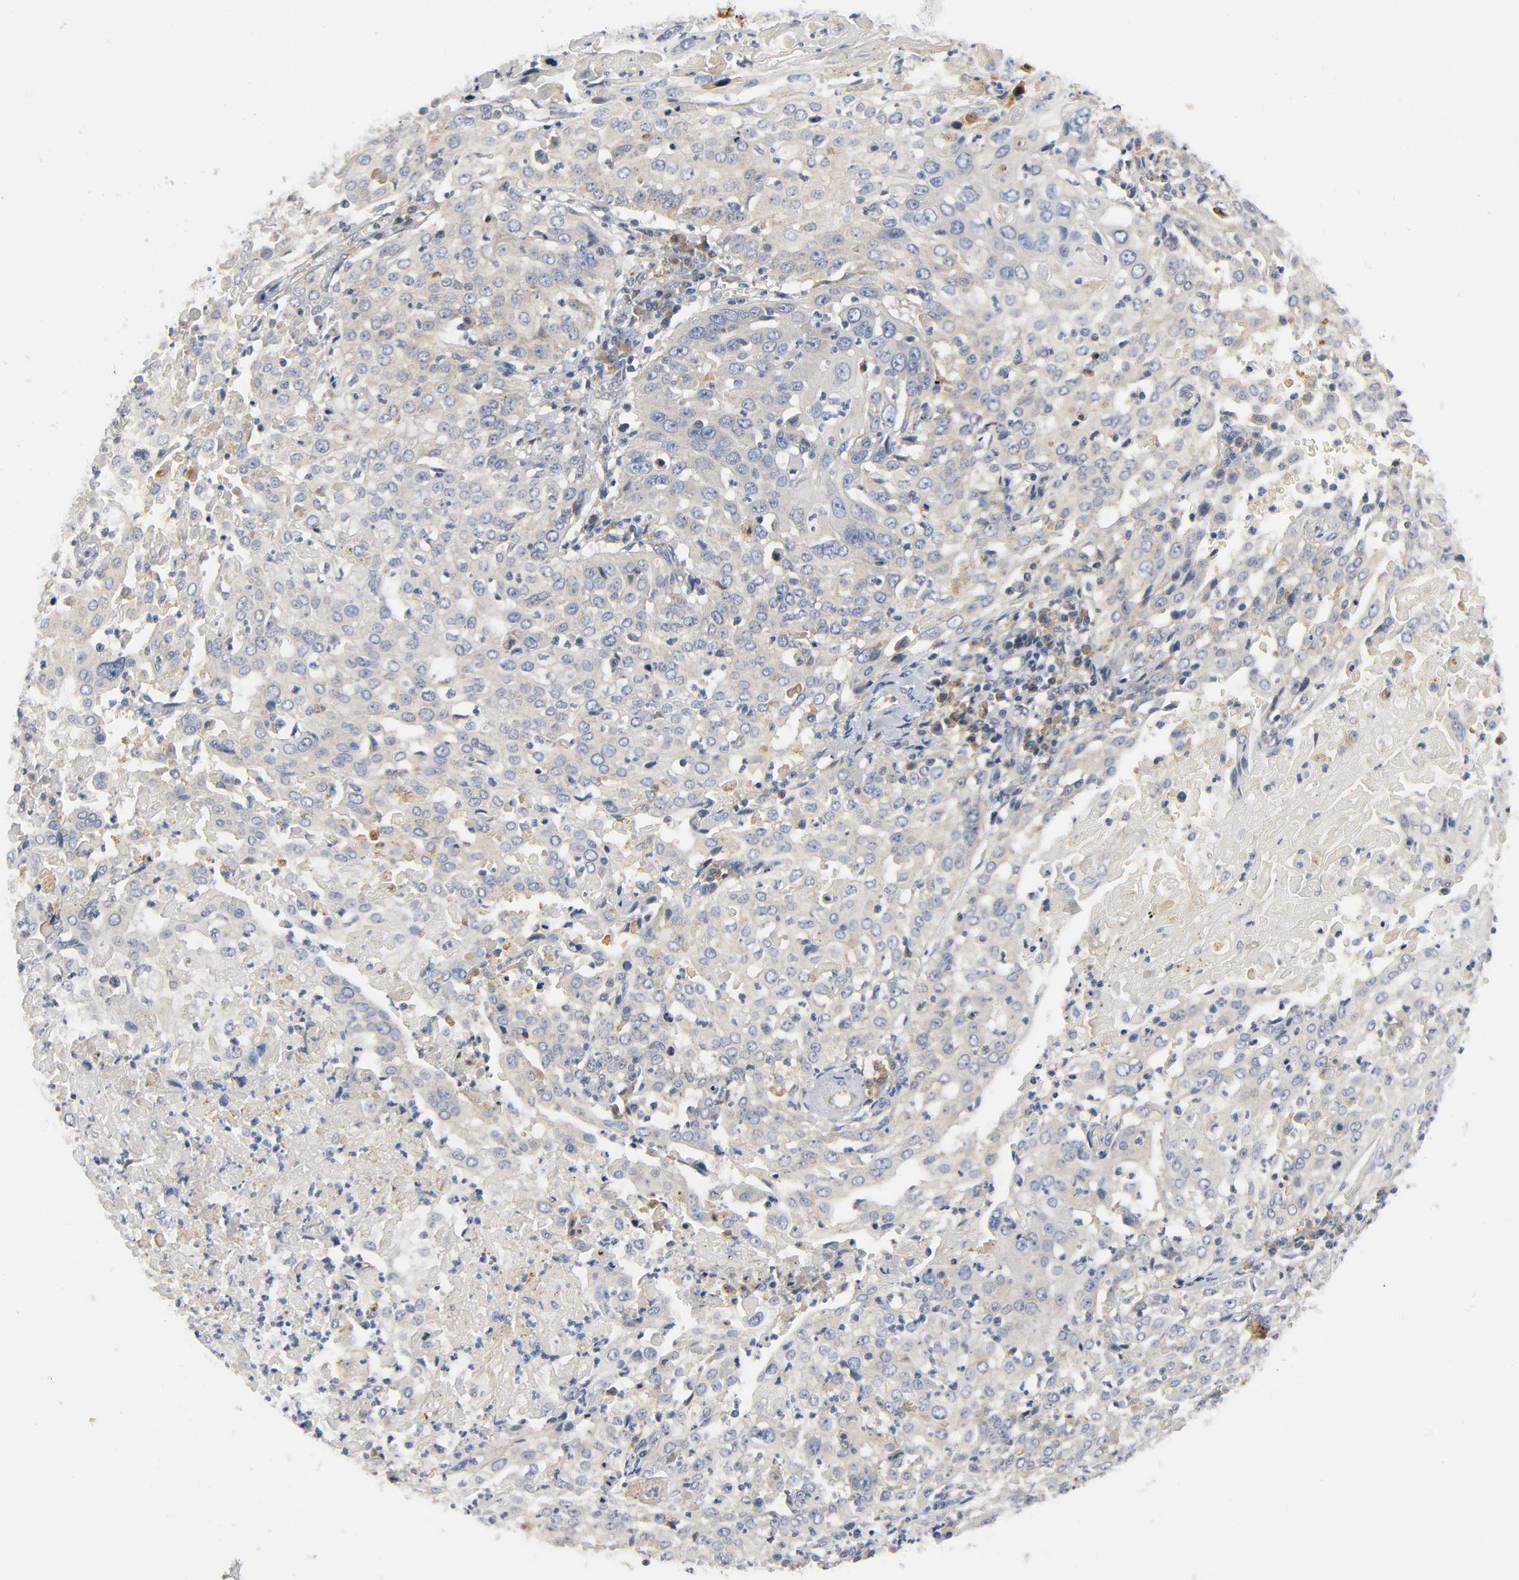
{"staining": {"intensity": "weak", "quantity": ">75%", "location": "cytoplasmic/membranous"}, "tissue": "cervical cancer", "cell_type": "Tumor cells", "image_type": "cancer", "snomed": [{"axis": "morphology", "description": "Squamous cell carcinoma, NOS"}, {"axis": "topography", "description": "Cervix"}], "caption": "A low amount of weak cytoplasmic/membranous expression is appreciated in approximately >75% of tumor cells in squamous cell carcinoma (cervical) tissue.", "gene": "HDAC6", "patient": {"sex": "female", "age": 39}}